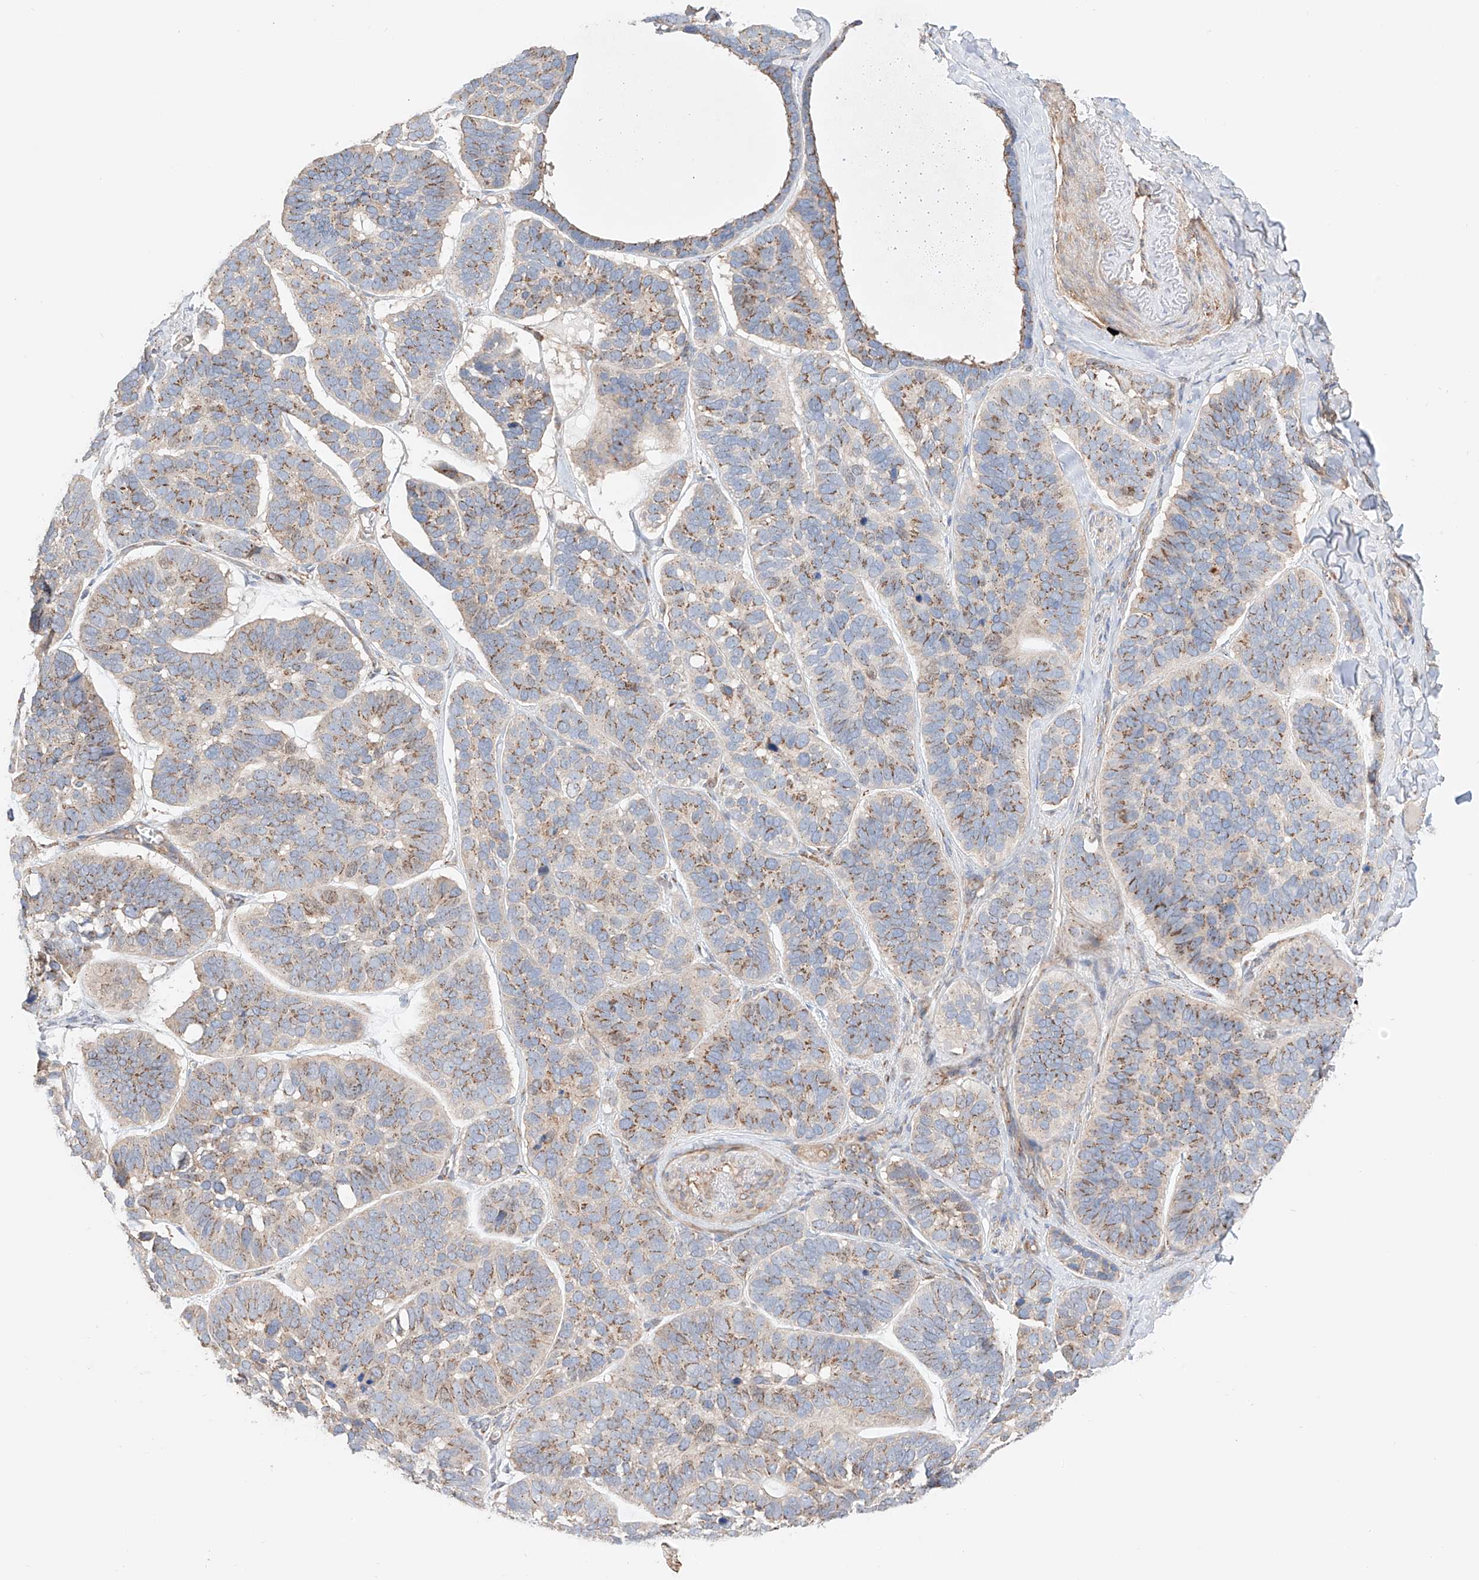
{"staining": {"intensity": "moderate", "quantity": "25%-75%", "location": "cytoplasmic/membranous"}, "tissue": "skin cancer", "cell_type": "Tumor cells", "image_type": "cancer", "snomed": [{"axis": "morphology", "description": "Basal cell carcinoma"}, {"axis": "topography", "description": "Skin"}], "caption": "High-power microscopy captured an immunohistochemistry histopathology image of basal cell carcinoma (skin), revealing moderate cytoplasmic/membranous positivity in about 25%-75% of tumor cells.", "gene": "MOSPD1", "patient": {"sex": "male", "age": 62}}